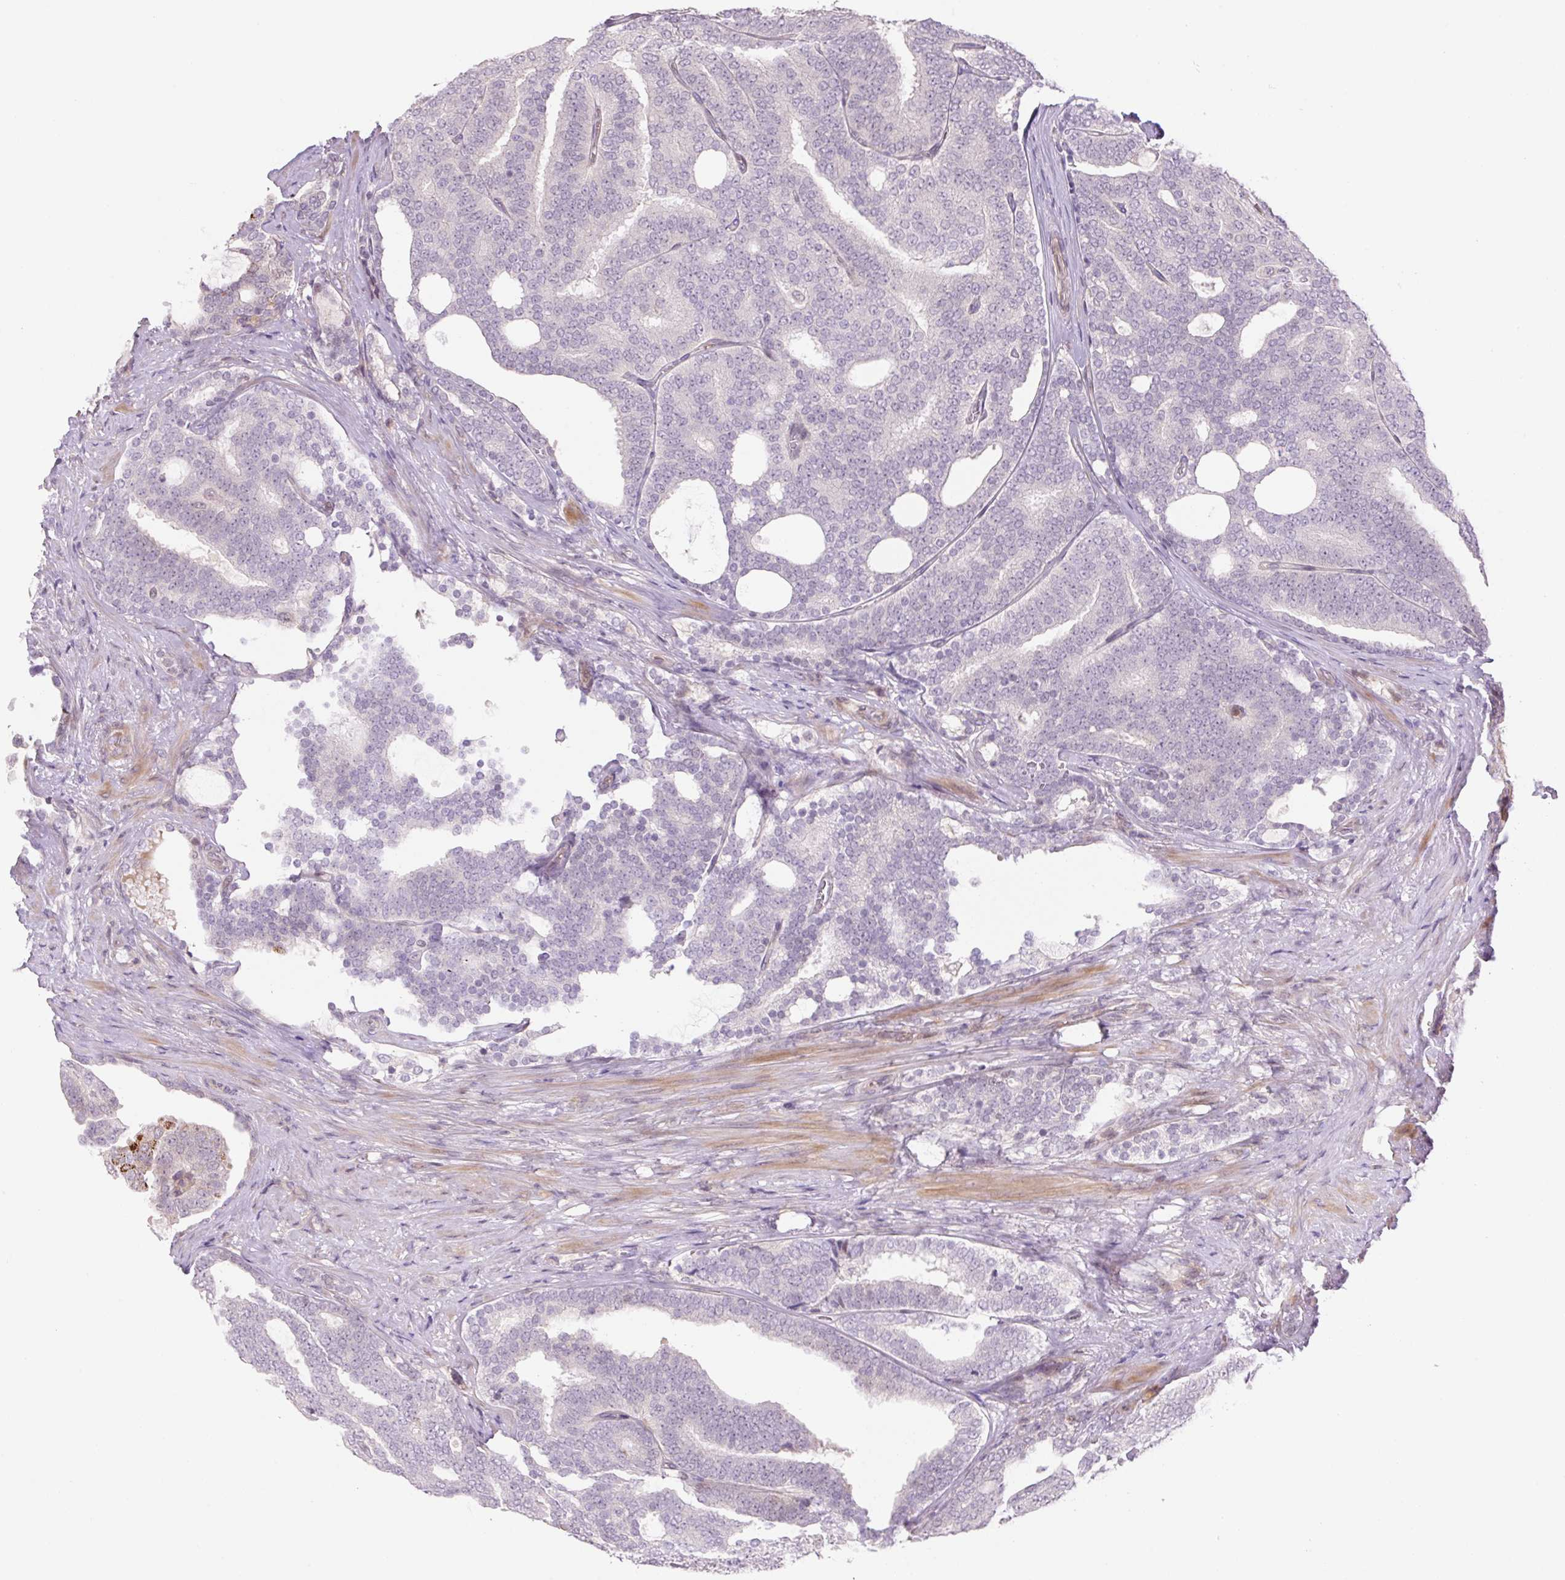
{"staining": {"intensity": "weak", "quantity": "<25%", "location": "cytoplasmic/membranous"}, "tissue": "prostate cancer", "cell_type": "Tumor cells", "image_type": "cancer", "snomed": [{"axis": "morphology", "description": "Adenocarcinoma, High grade"}, {"axis": "topography", "description": "Prostate"}], "caption": "An immunohistochemistry (IHC) photomicrograph of prostate adenocarcinoma (high-grade) is shown. There is no staining in tumor cells of prostate adenocarcinoma (high-grade).", "gene": "ZNF552", "patient": {"sex": "male", "age": 65}}